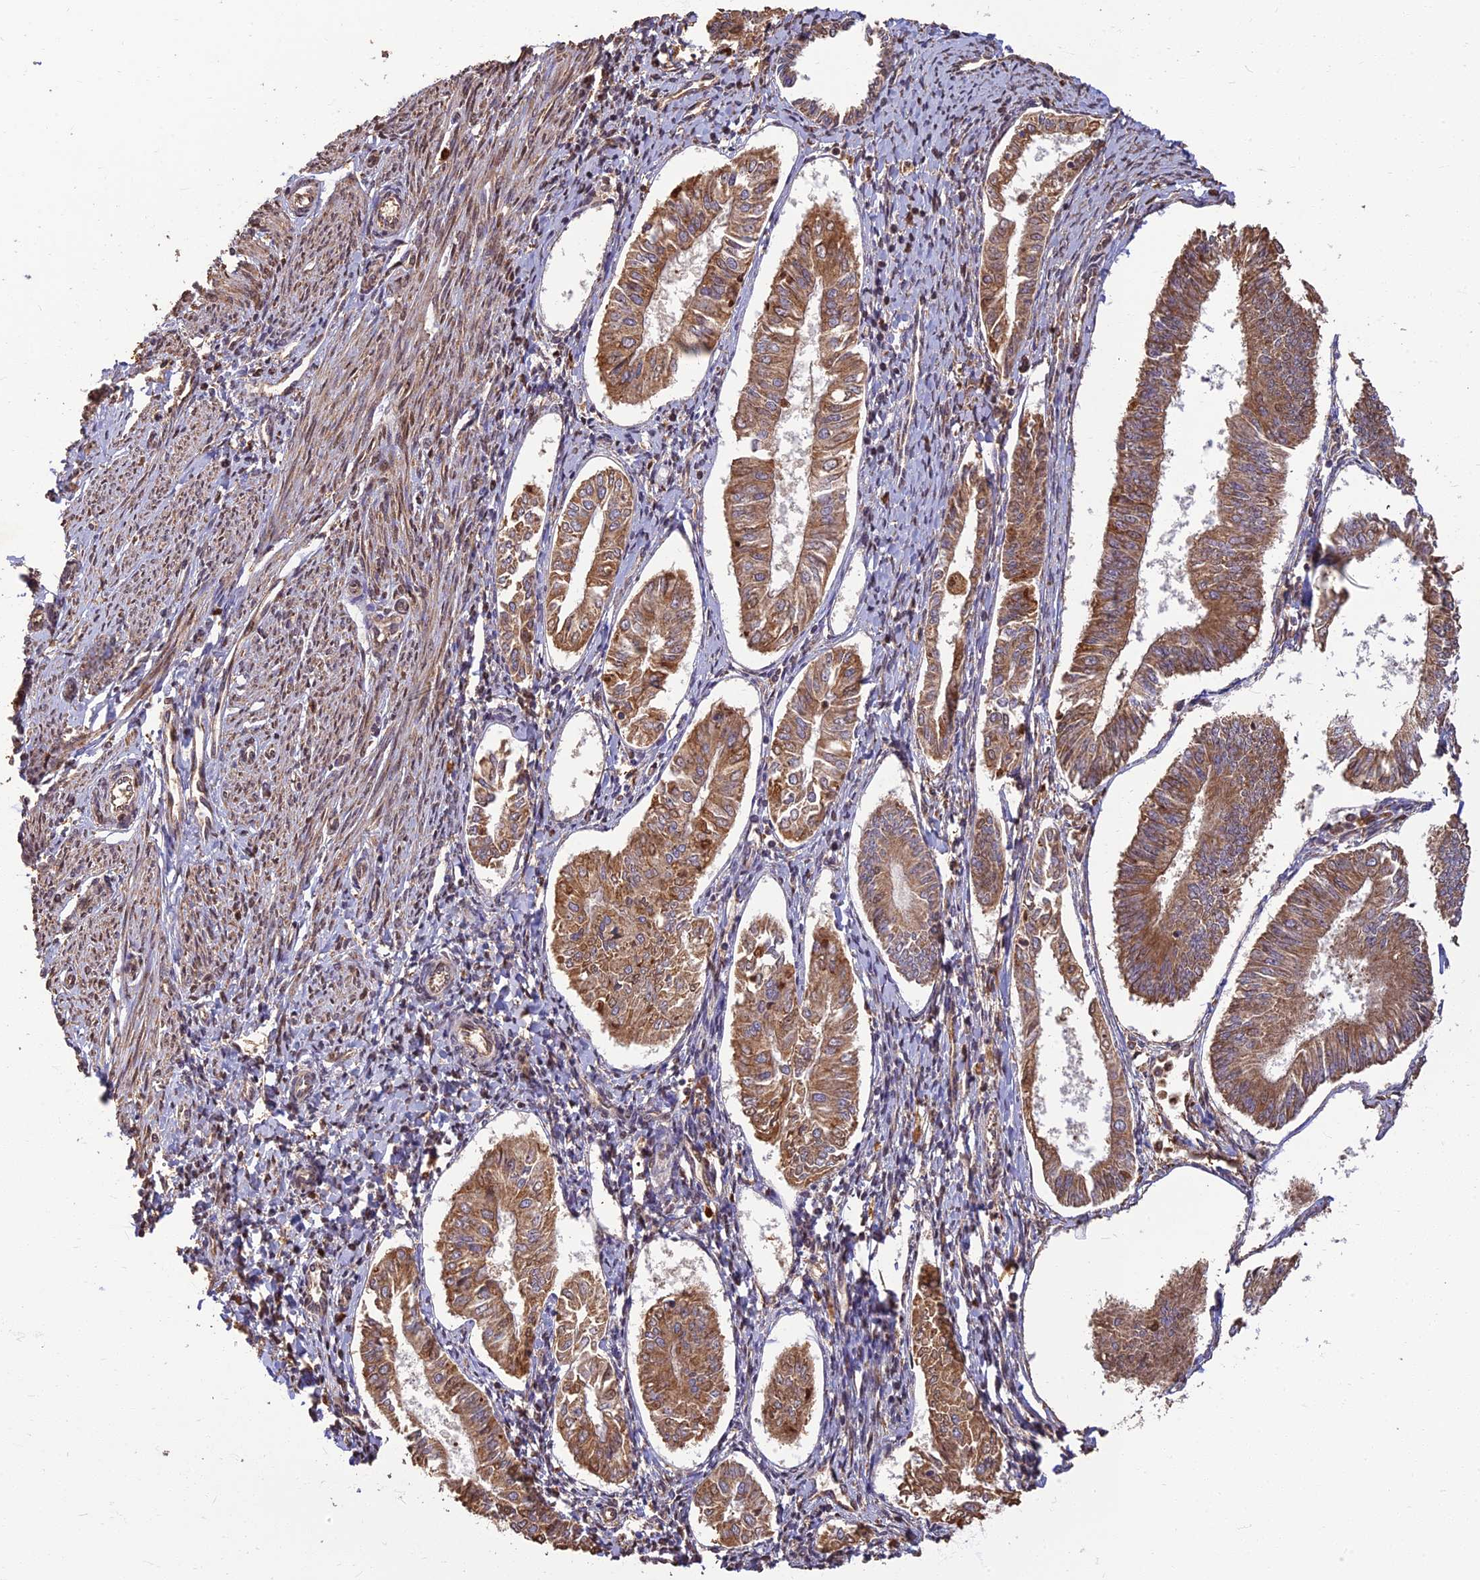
{"staining": {"intensity": "moderate", "quantity": ">75%", "location": "cytoplasmic/membranous"}, "tissue": "endometrial cancer", "cell_type": "Tumor cells", "image_type": "cancer", "snomed": [{"axis": "morphology", "description": "Adenocarcinoma, NOS"}, {"axis": "topography", "description": "Endometrium"}], "caption": "Approximately >75% of tumor cells in human adenocarcinoma (endometrial) exhibit moderate cytoplasmic/membranous protein expression as visualized by brown immunohistochemical staining.", "gene": "CORO1C", "patient": {"sex": "female", "age": 58}}